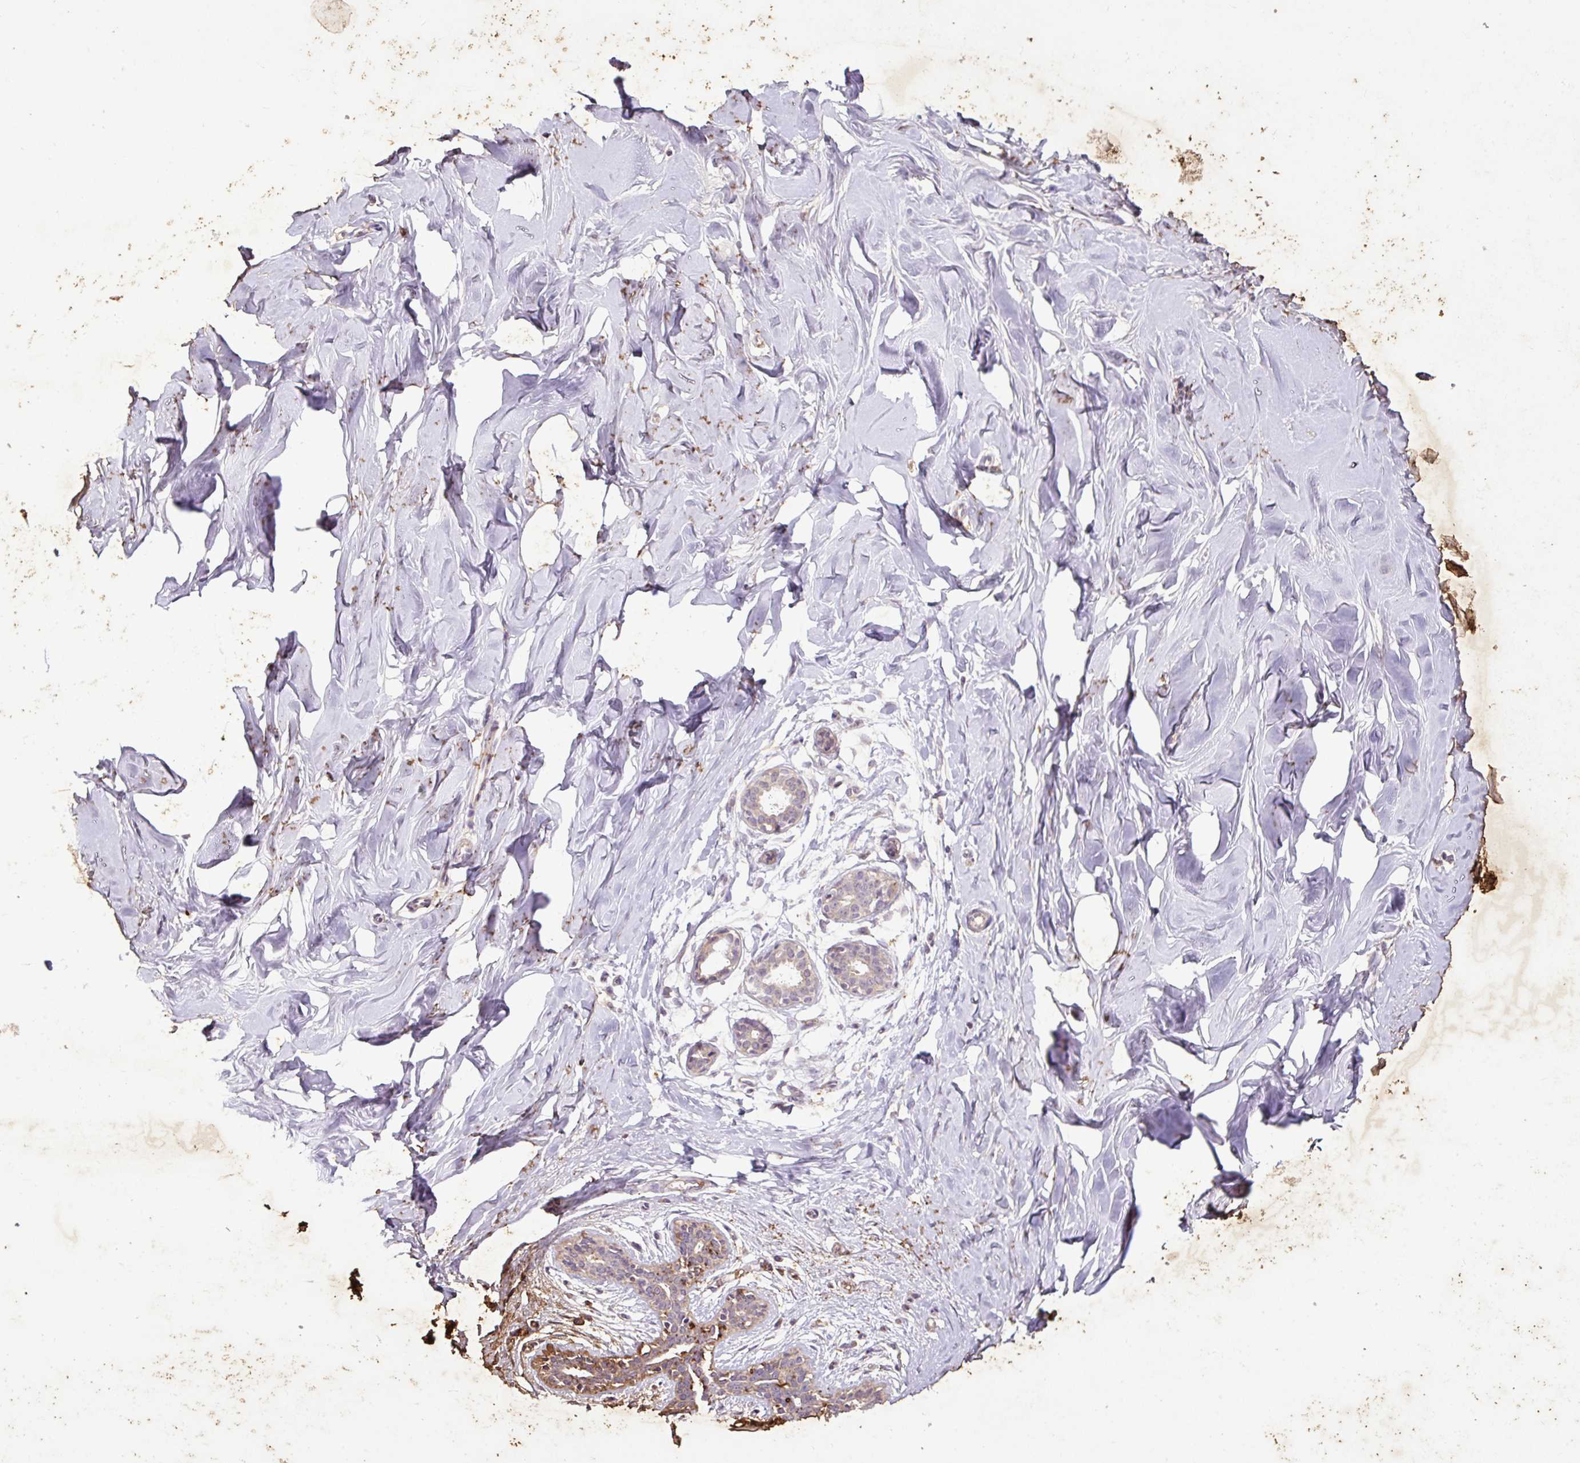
{"staining": {"intensity": "moderate", "quantity": ">75%", "location": "cytoplasmic/membranous"}, "tissue": "breast", "cell_type": "Adipocytes", "image_type": "normal", "snomed": [{"axis": "morphology", "description": "Normal tissue, NOS"}, {"axis": "topography", "description": "Breast"}], "caption": "Protein staining shows moderate cytoplasmic/membranous positivity in about >75% of adipocytes in unremarkable breast. (Brightfield microscopy of DAB IHC at high magnification).", "gene": "LRTM2", "patient": {"sex": "female", "age": 27}}